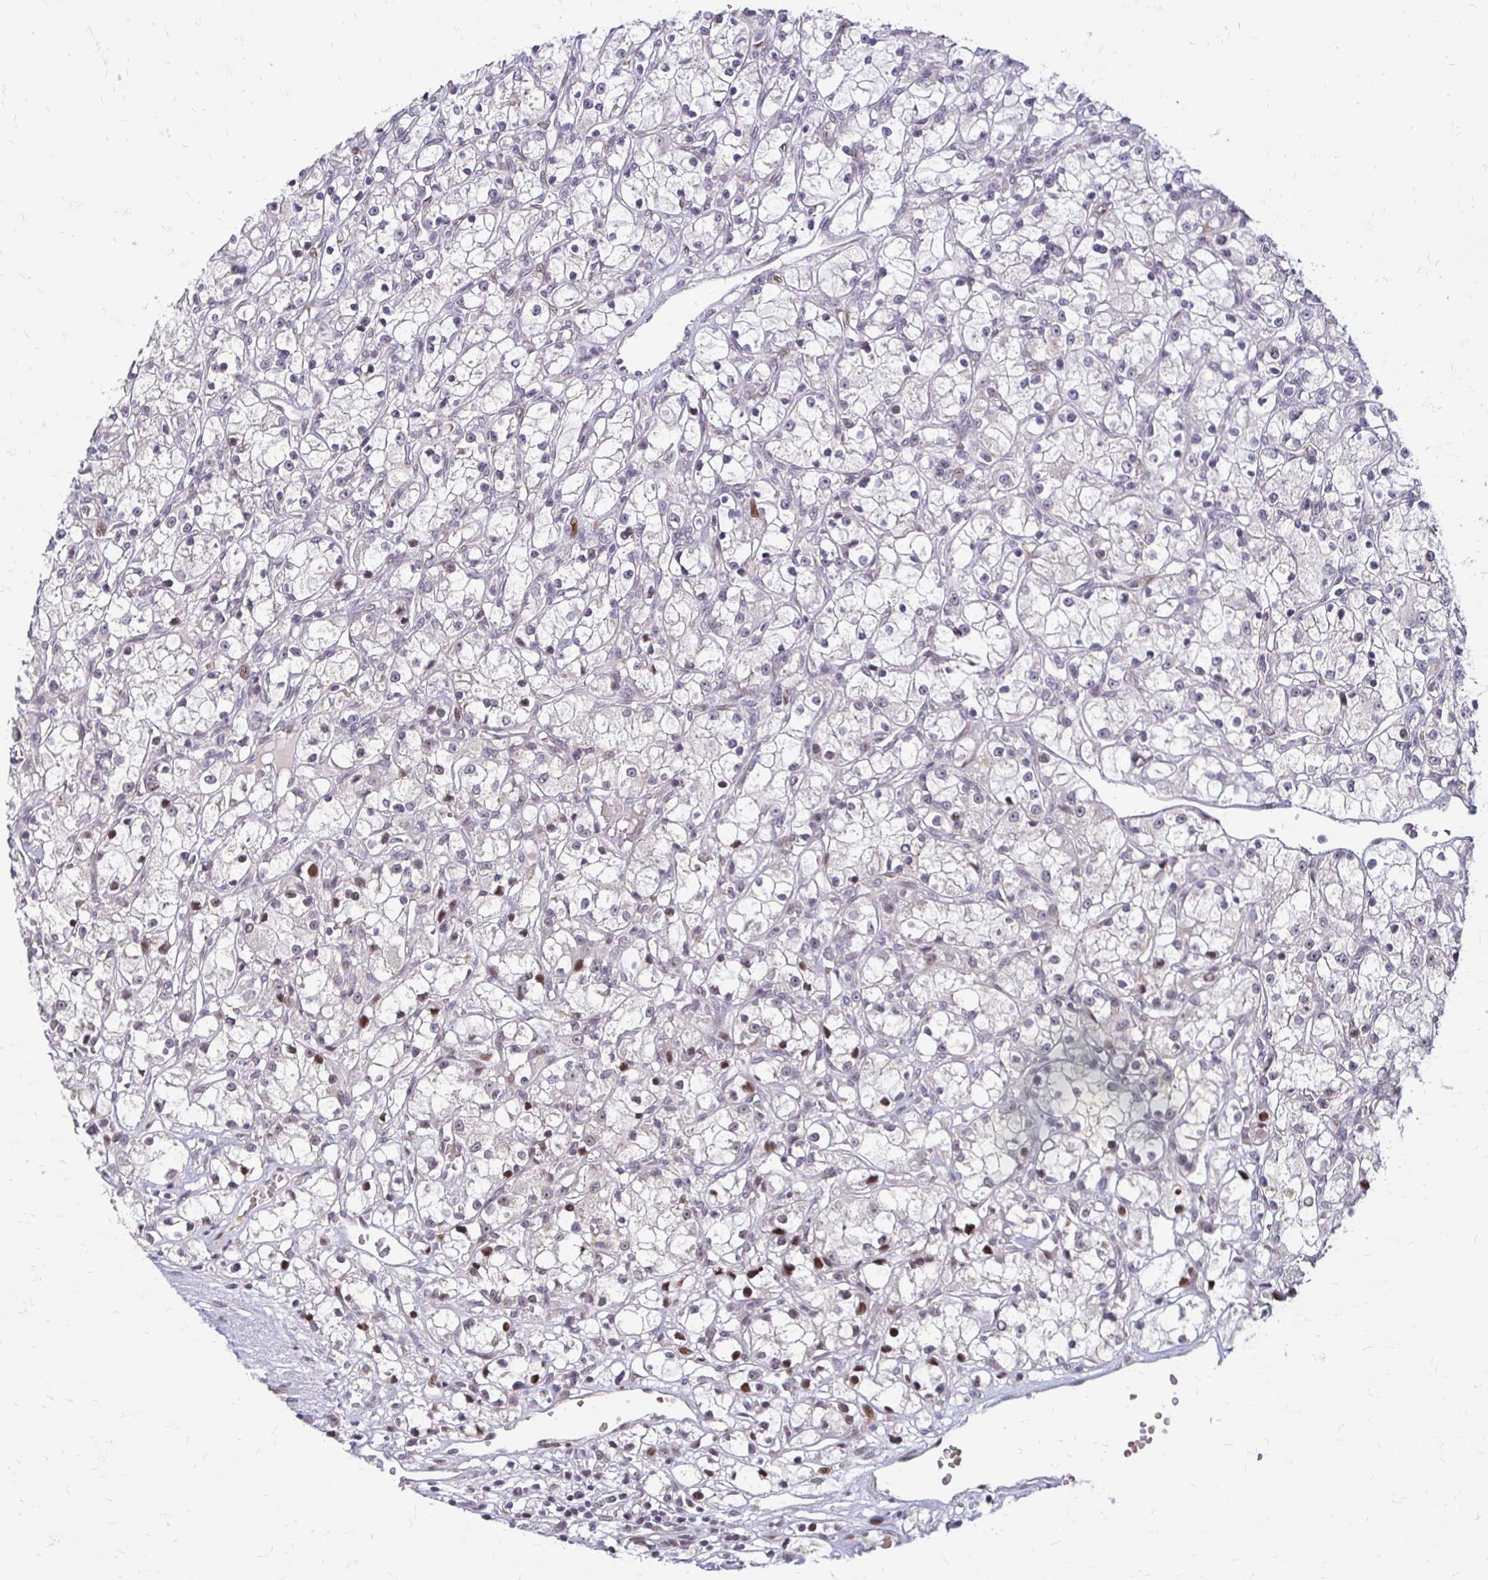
{"staining": {"intensity": "moderate", "quantity": "<25%", "location": "nuclear"}, "tissue": "renal cancer", "cell_type": "Tumor cells", "image_type": "cancer", "snomed": [{"axis": "morphology", "description": "Adenocarcinoma, NOS"}, {"axis": "topography", "description": "Kidney"}], "caption": "High-power microscopy captured an immunohistochemistry photomicrograph of adenocarcinoma (renal), revealing moderate nuclear positivity in about <25% of tumor cells.", "gene": "TRIR", "patient": {"sex": "female", "age": 59}}